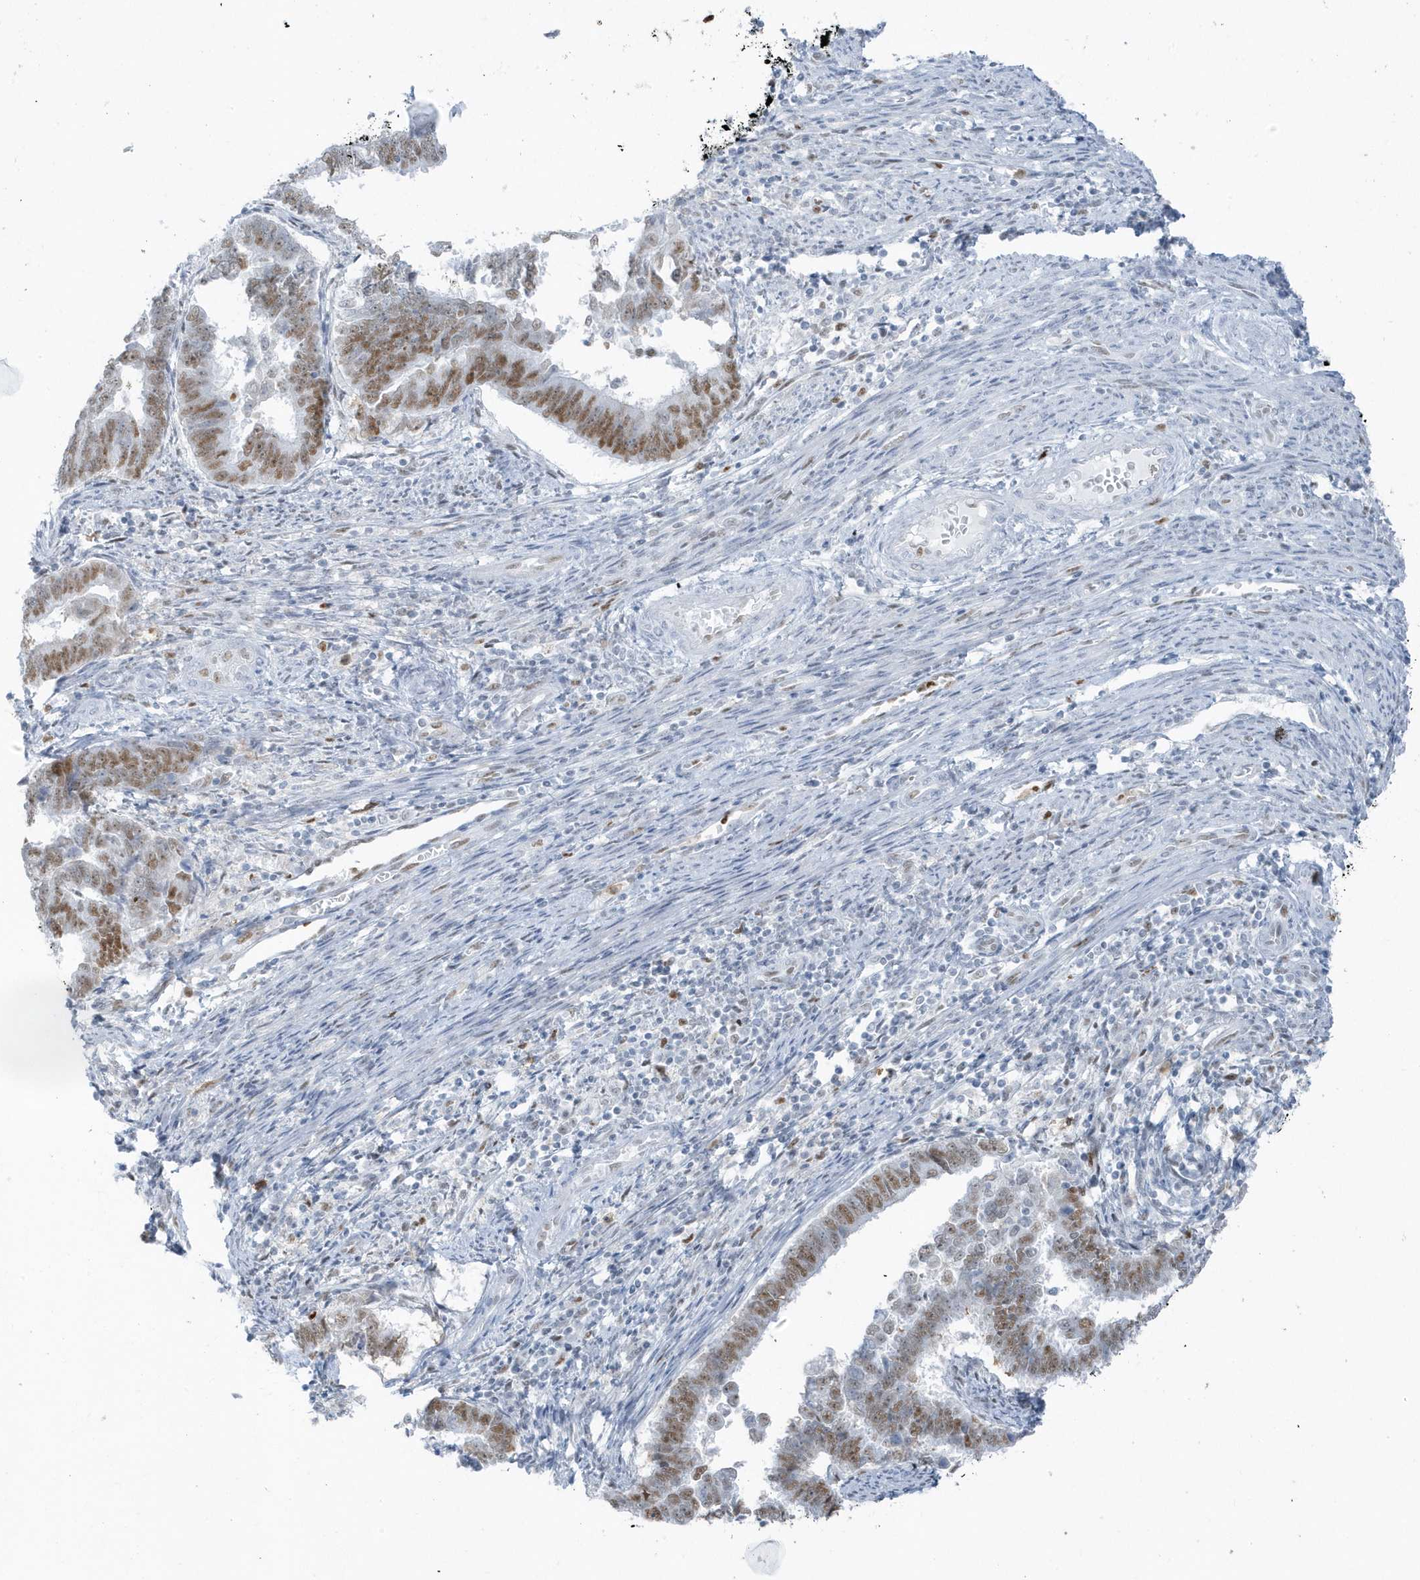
{"staining": {"intensity": "moderate", "quantity": ">75%", "location": "nuclear"}, "tissue": "endometrial cancer", "cell_type": "Tumor cells", "image_type": "cancer", "snomed": [{"axis": "morphology", "description": "Adenocarcinoma, NOS"}, {"axis": "topography", "description": "Endometrium"}], "caption": "The photomicrograph shows immunohistochemical staining of adenocarcinoma (endometrial). There is moderate nuclear staining is appreciated in about >75% of tumor cells.", "gene": "SMIM34", "patient": {"sex": "female", "age": 75}}